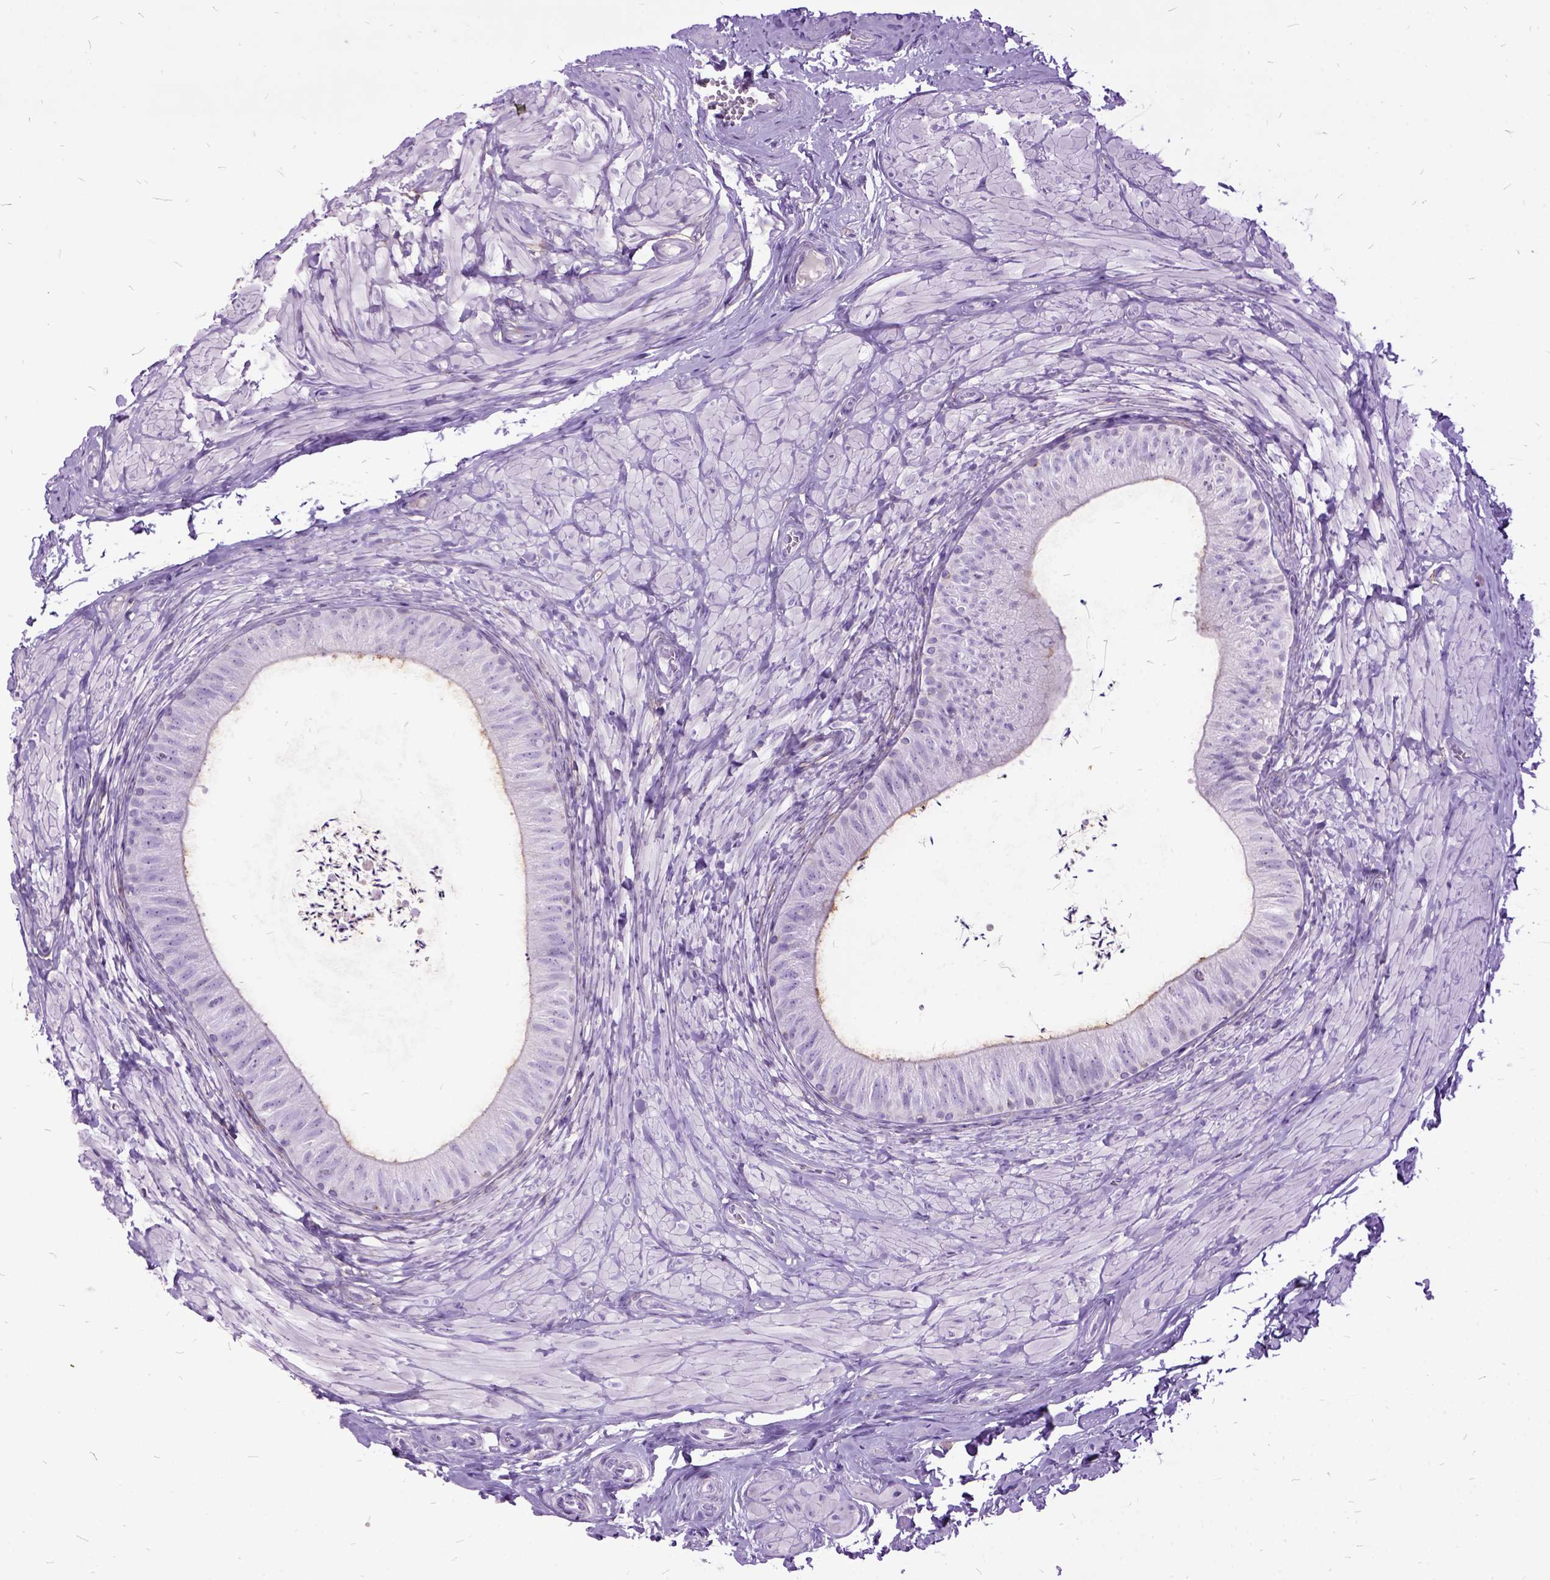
{"staining": {"intensity": "moderate", "quantity": "<25%", "location": "cytoplasmic/membranous"}, "tissue": "epididymis", "cell_type": "Glandular cells", "image_type": "normal", "snomed": [{"axis": "morphology", "description": "Normal tissue, NOS"}, {"axis": "topography", "description": "Epididymis, spermatic cord, NOS"}, {"axis": "topography", "description": "Epididymis"}, {"axis": "topography", "description": "Peripheral nerve tissue"}], "caption": "High-power microscopy captured an immunohistochemistry (IHC) histopathology image of unremarkable epididymis, revealing moderate cytoplasmic/membranous expression in approximately <25% of glandular cells. Using DAB (3,3'-diaminobenzidine) (brown) and hematoxylin (blue) stains, captured at high magnification using brightfield microscopy.", "gene": "MME", "patient": {"sex": "male", "age": 29}}